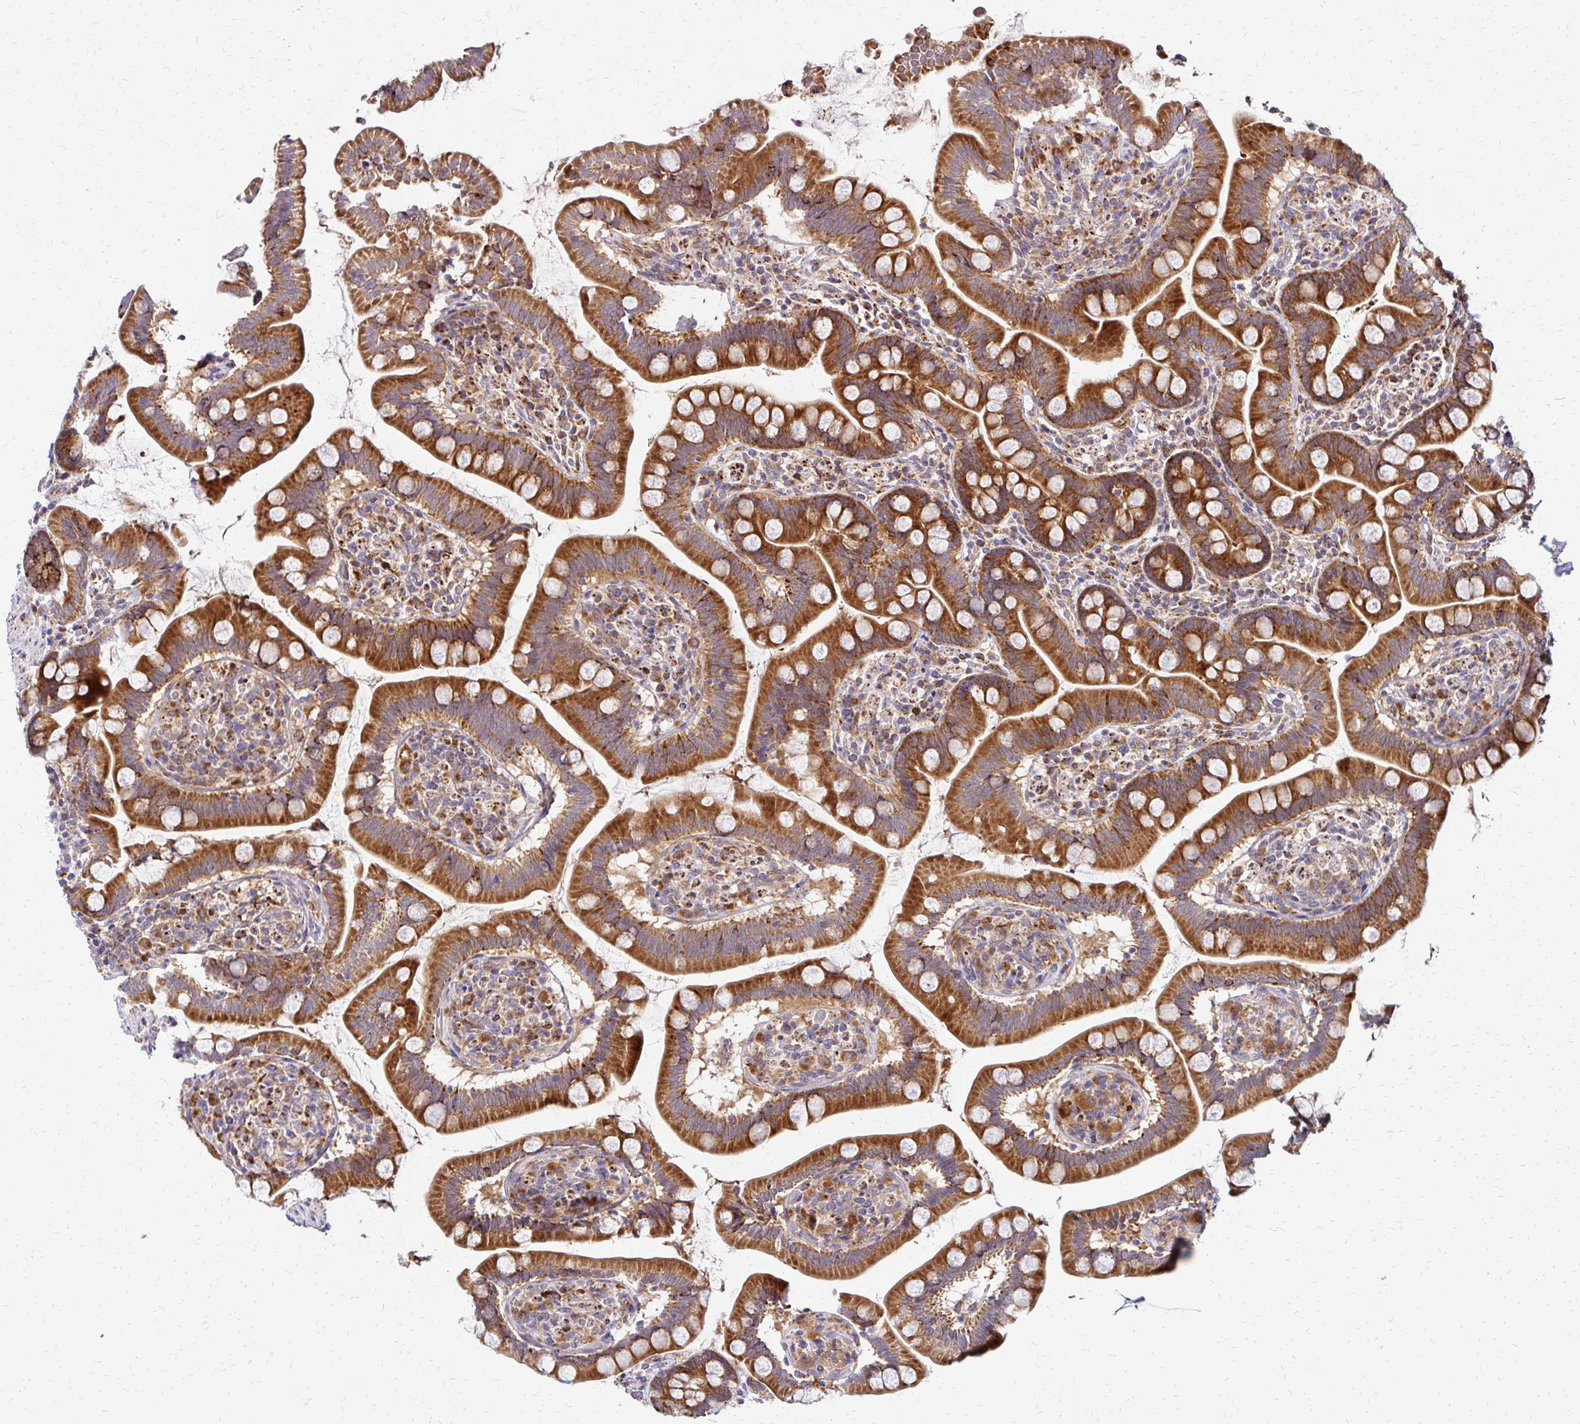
{"staining": {"intensity": "strong", "quantity": ">75%", "location": "cytoplasmic/membranous"}, "tissue": "small intestine", "cell_type": "Glandular cells", "image_type": "normal", "snomed": [{"axis": "morphology", "description": "Normal tissue, NOS"}, {"axis": "topography", "description": "Small intestine"}], "caption": "Brown immunohistochemical staining in normal human small intestine demonstrates strong cytoplasmic/membranous expression in approximately >75% of glandular cells.", "gene": "IDUA", "patient": {"sex": "female", "age": 64}}